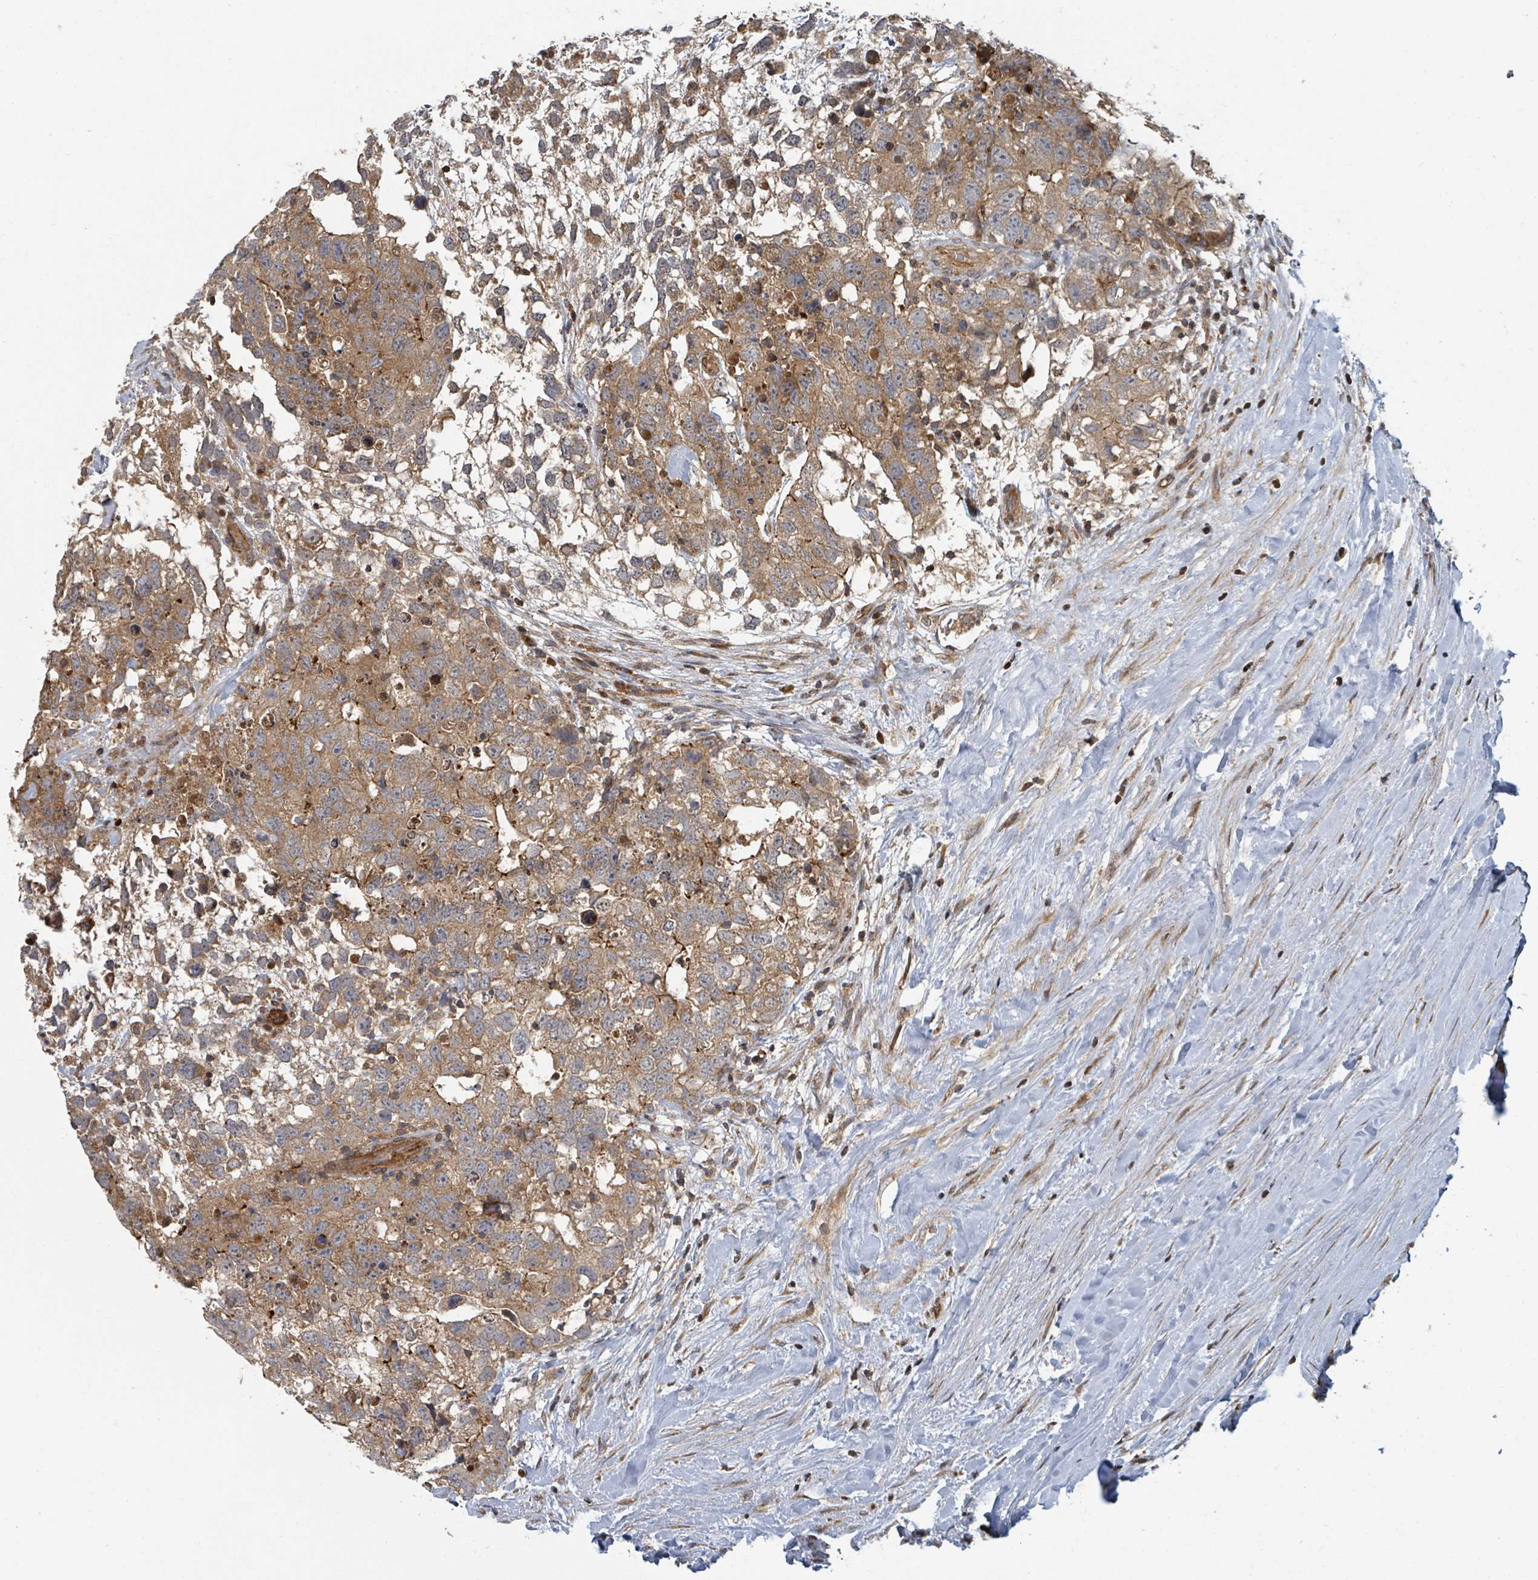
{"staining": {"intensity": "moderate", "quantity": ">75%", "location": "cytoplasmic/membranous"}, "tissue": "testis cancer", "cell_type": "Tumor cells", "image_type": "cancer", "snomed": [{"axis": "morphology", "description": "Seminoma, NOS"}, {"axis": "morphology", "description": "Carcinoma, Embryonal, NOS"}, {"axis": "topography", "description": "Testis"}], "caption": "Moderate cytoplasmic/membranous protein positivity is appreciated in about >75% of tumor cells in testis cancer (seminoma).", "gene": "DPM1", "patient": {"sex": "male", "age": 29}}